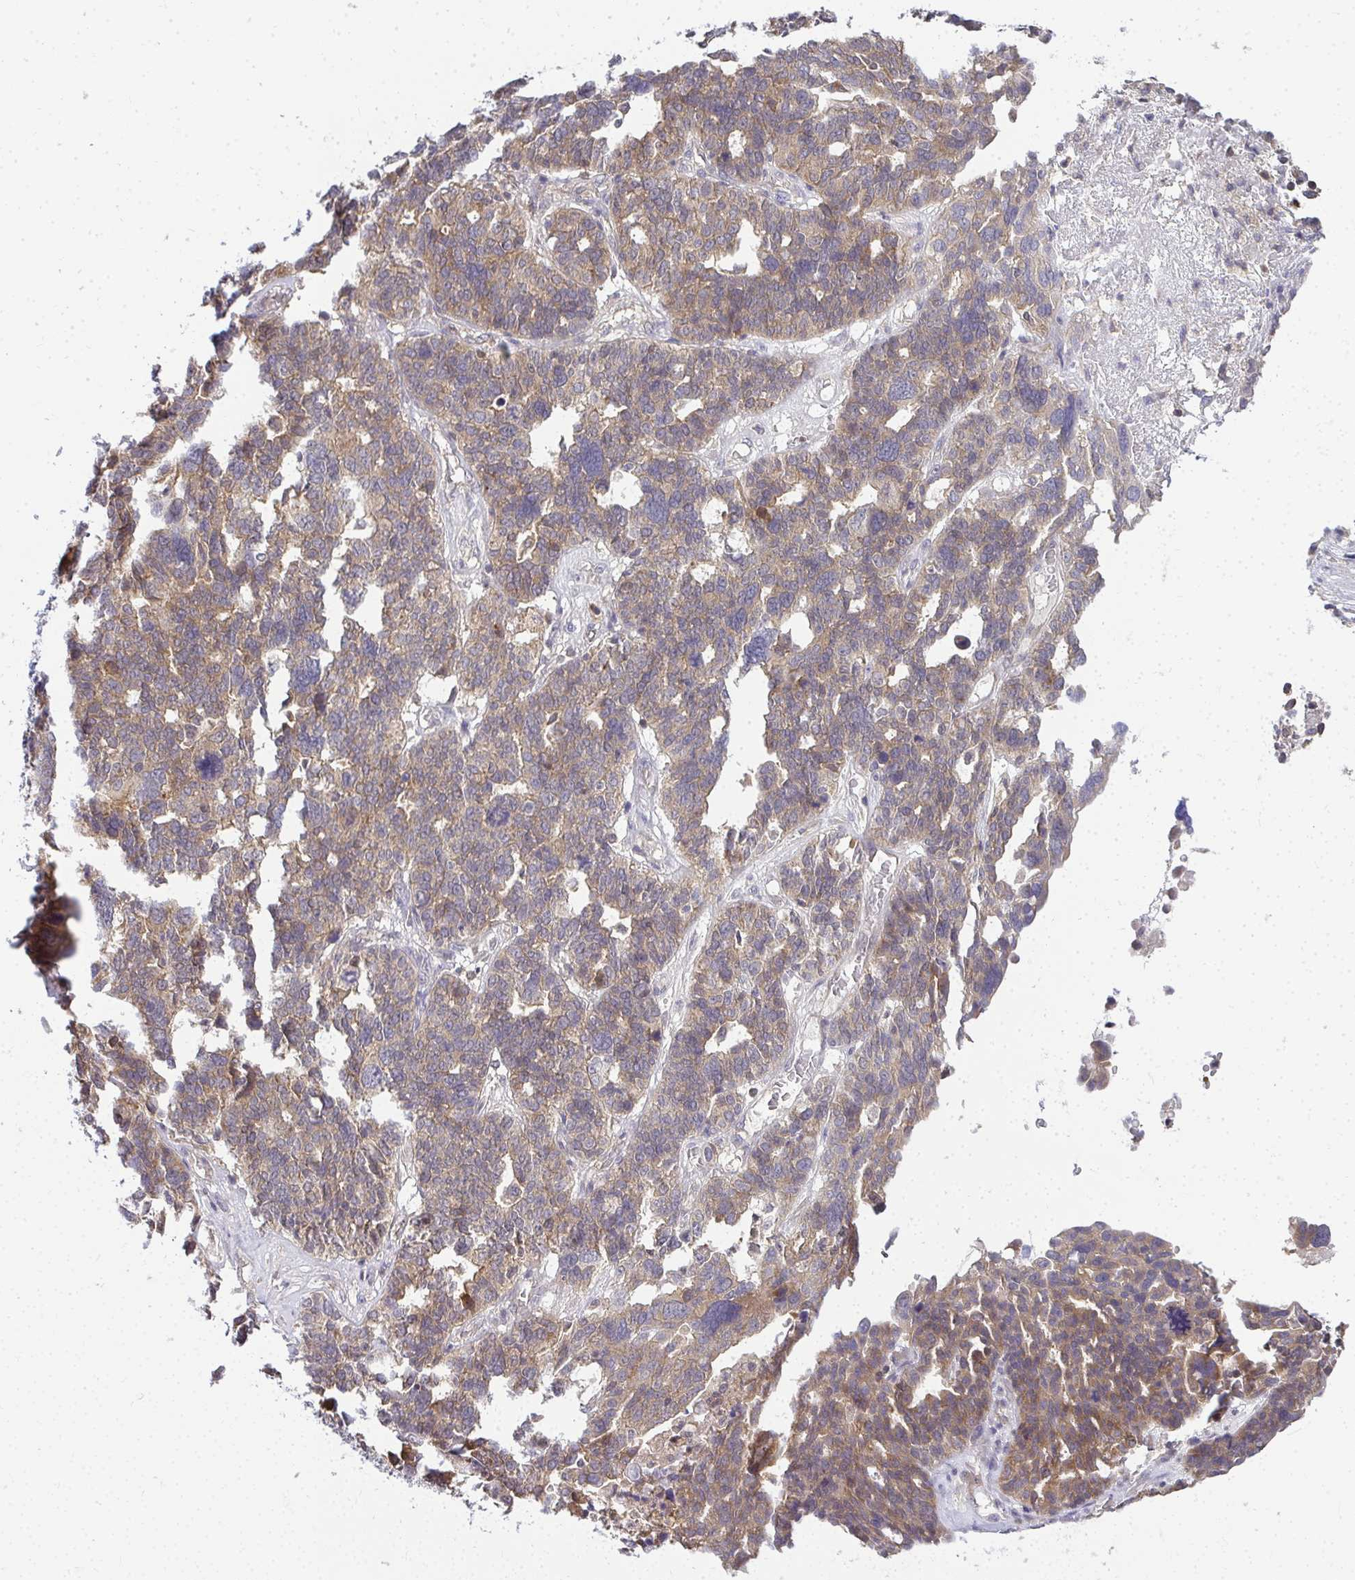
{"staining": {"intensity": "weak", "quantity": ">75%", "location": "cytoplasmic/membranous"}, "tissue": "ovarian cancer", "cell_type": "Tumor cells", "image_type": "cancer", "snomed": [{"axis": "morphology", "description": "Cystadenocarcinoma, serous, NOS"}, {"axis": "topography", "description": "Ovary"}], "caption": "Immunohistochemical staining of ovarian cancer (serous cystadenocarcinoma) exhibits low levels of weak cytoplasmic/membranous protein expression in about >75% of tumor cells. Using DAB (3,3'-diaminobenzidine) (brown) and hematoxylin (blue) stains, captured at high magnification using brightfield microscopy.", "gene": "HDHD2", "patient": {"sex": "female", "age": 59}}